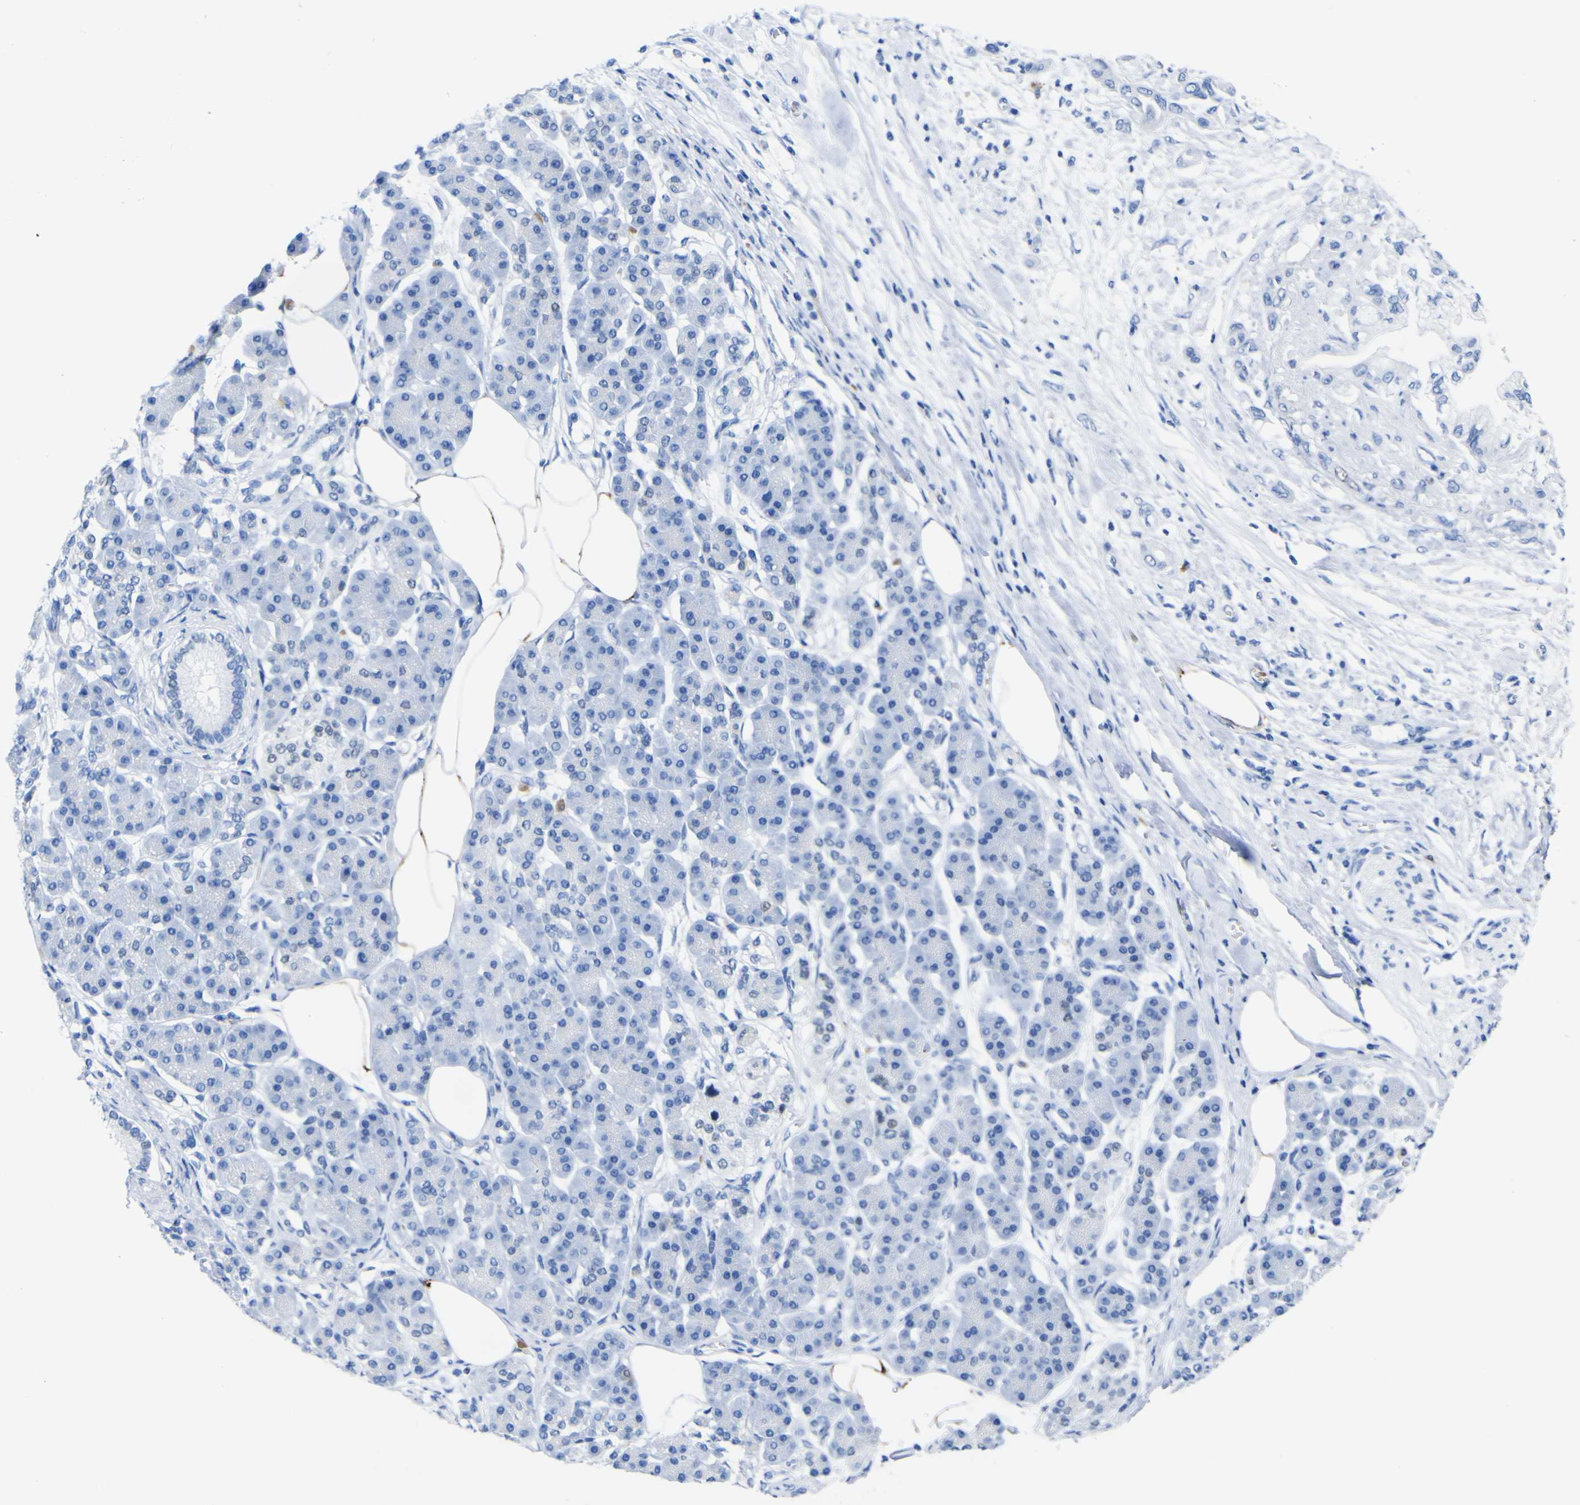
{"staining": {"intensity": "negative", "quantity": "none", "location": "none"}, "tissue": "pancreatic cancer", "cell_type": "Tumor cells", "image_type": "cancer", "snomed": [{"axis": "morphology", "description": "Adenocarcinoma, NOS"}, {"axis": "morphology", "description": "Adenocarcinoma, metastatic, NOS"}, {"axis": "topography", "description": "Lymph node"}, {"axis": "topography", "description": "Pancreas"}, {"axis": "topography", "description": "Duodenum"}], "caption": "Pancreatic adenocarcinoma stained for a protein using immunohistochemistry exhibits no staining tumor cells.", "gene": "DACH1", "patient": {"sex": "female", "age": 64}}